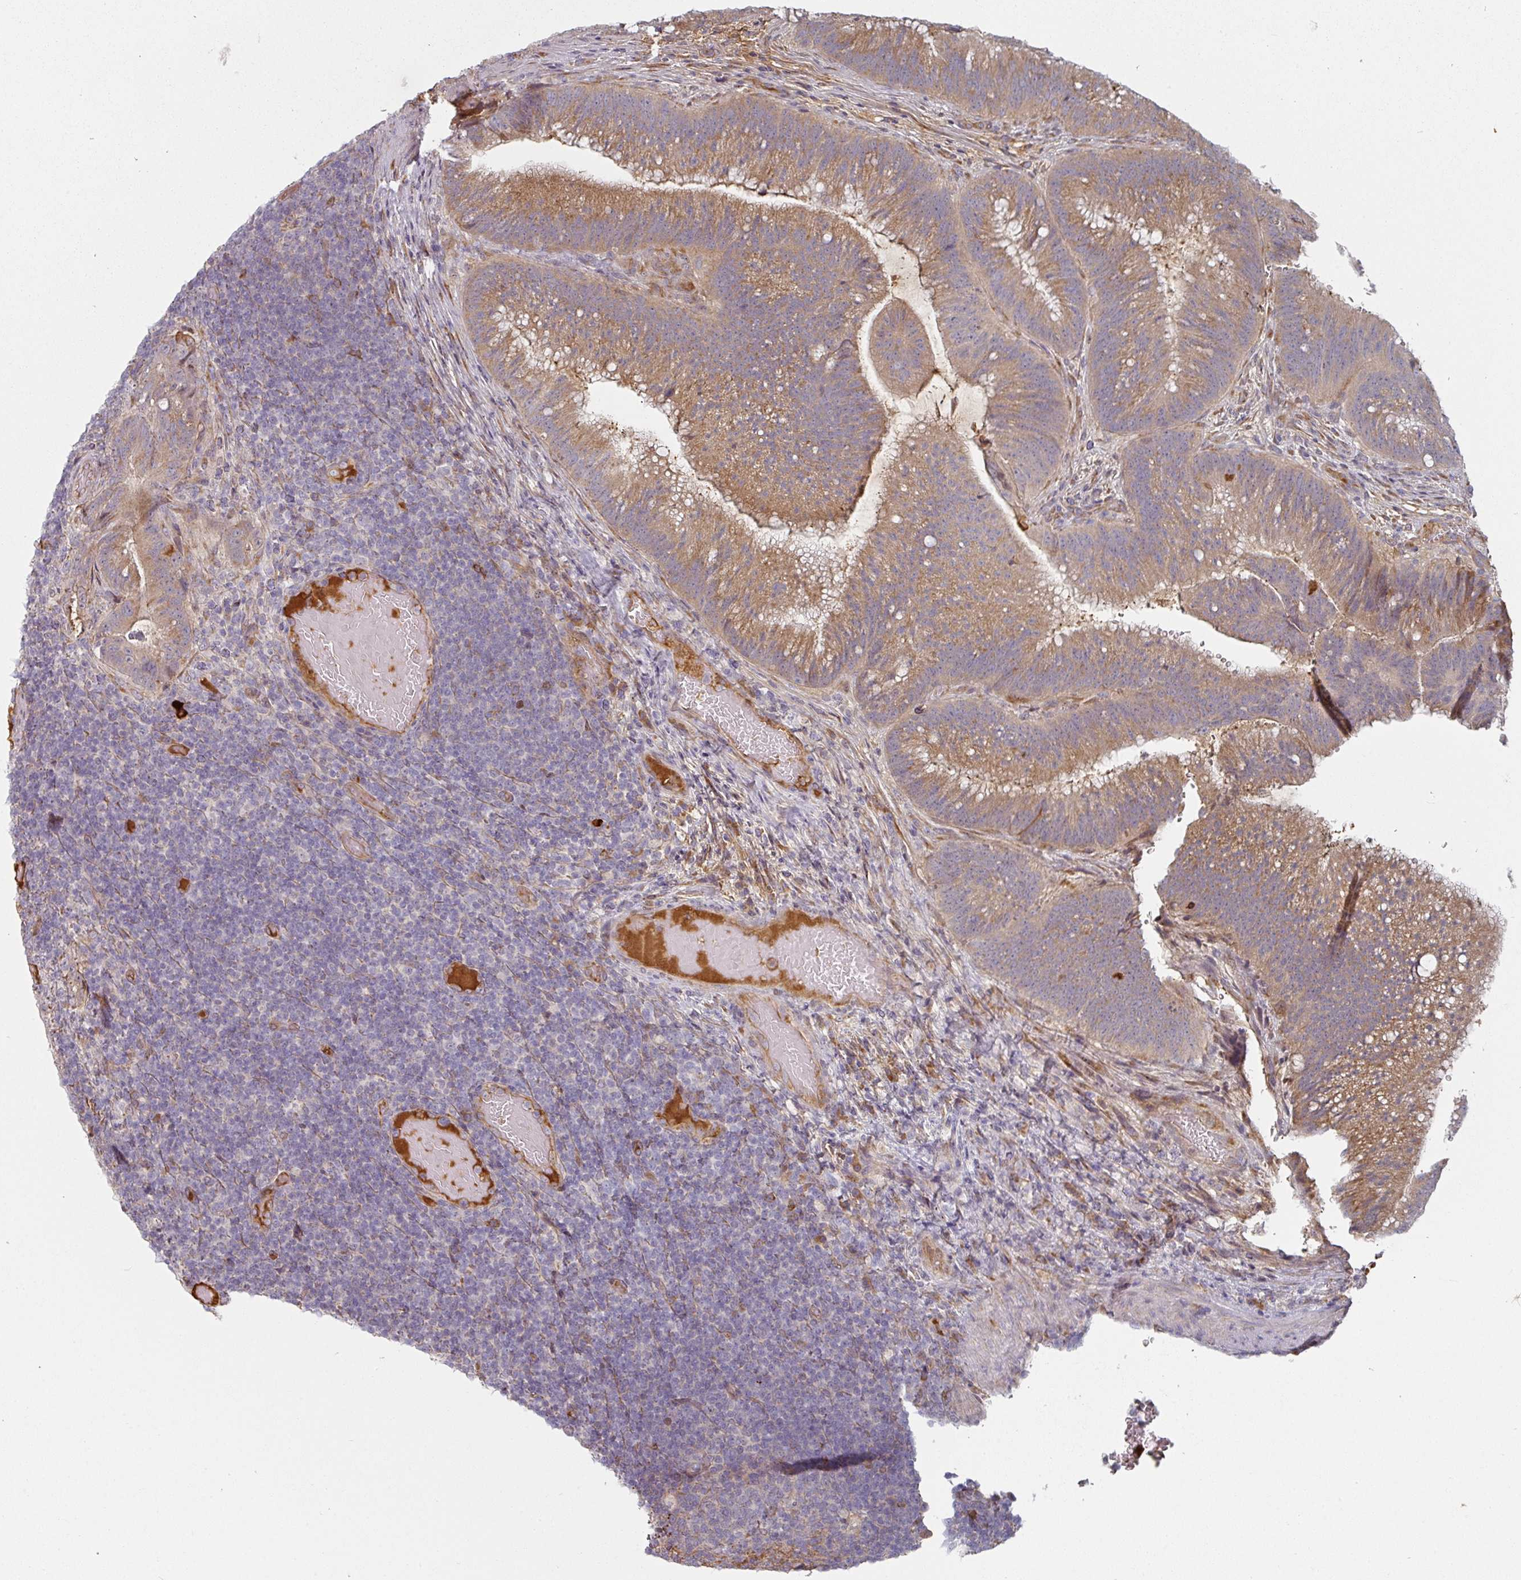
{"staining": {"intensity": "weak", "quantity": ">75%", "location": "cytoplasmic/membranous"}, "tissue": "colorectal cancer", "cell_type": "Tumor cells", "image_type": "cancer", "snomed": [{"axis": "morphology", "description": "Adenocarcinoma, NOS"}, {"axis": "topography", "description": "Colon"}], "caption": "Weak cytoplasmic/membranous expression is present in about >75% of tumor cells in colorectal adenocarcinoma. The staining was performed using DAB to visualize the protein expression in brown, while the nuclei were stained in blue with hematoxylin (Magnification: 20x).", "gene": "CEP78", "patient": {"sex": "female", "age": 43}}